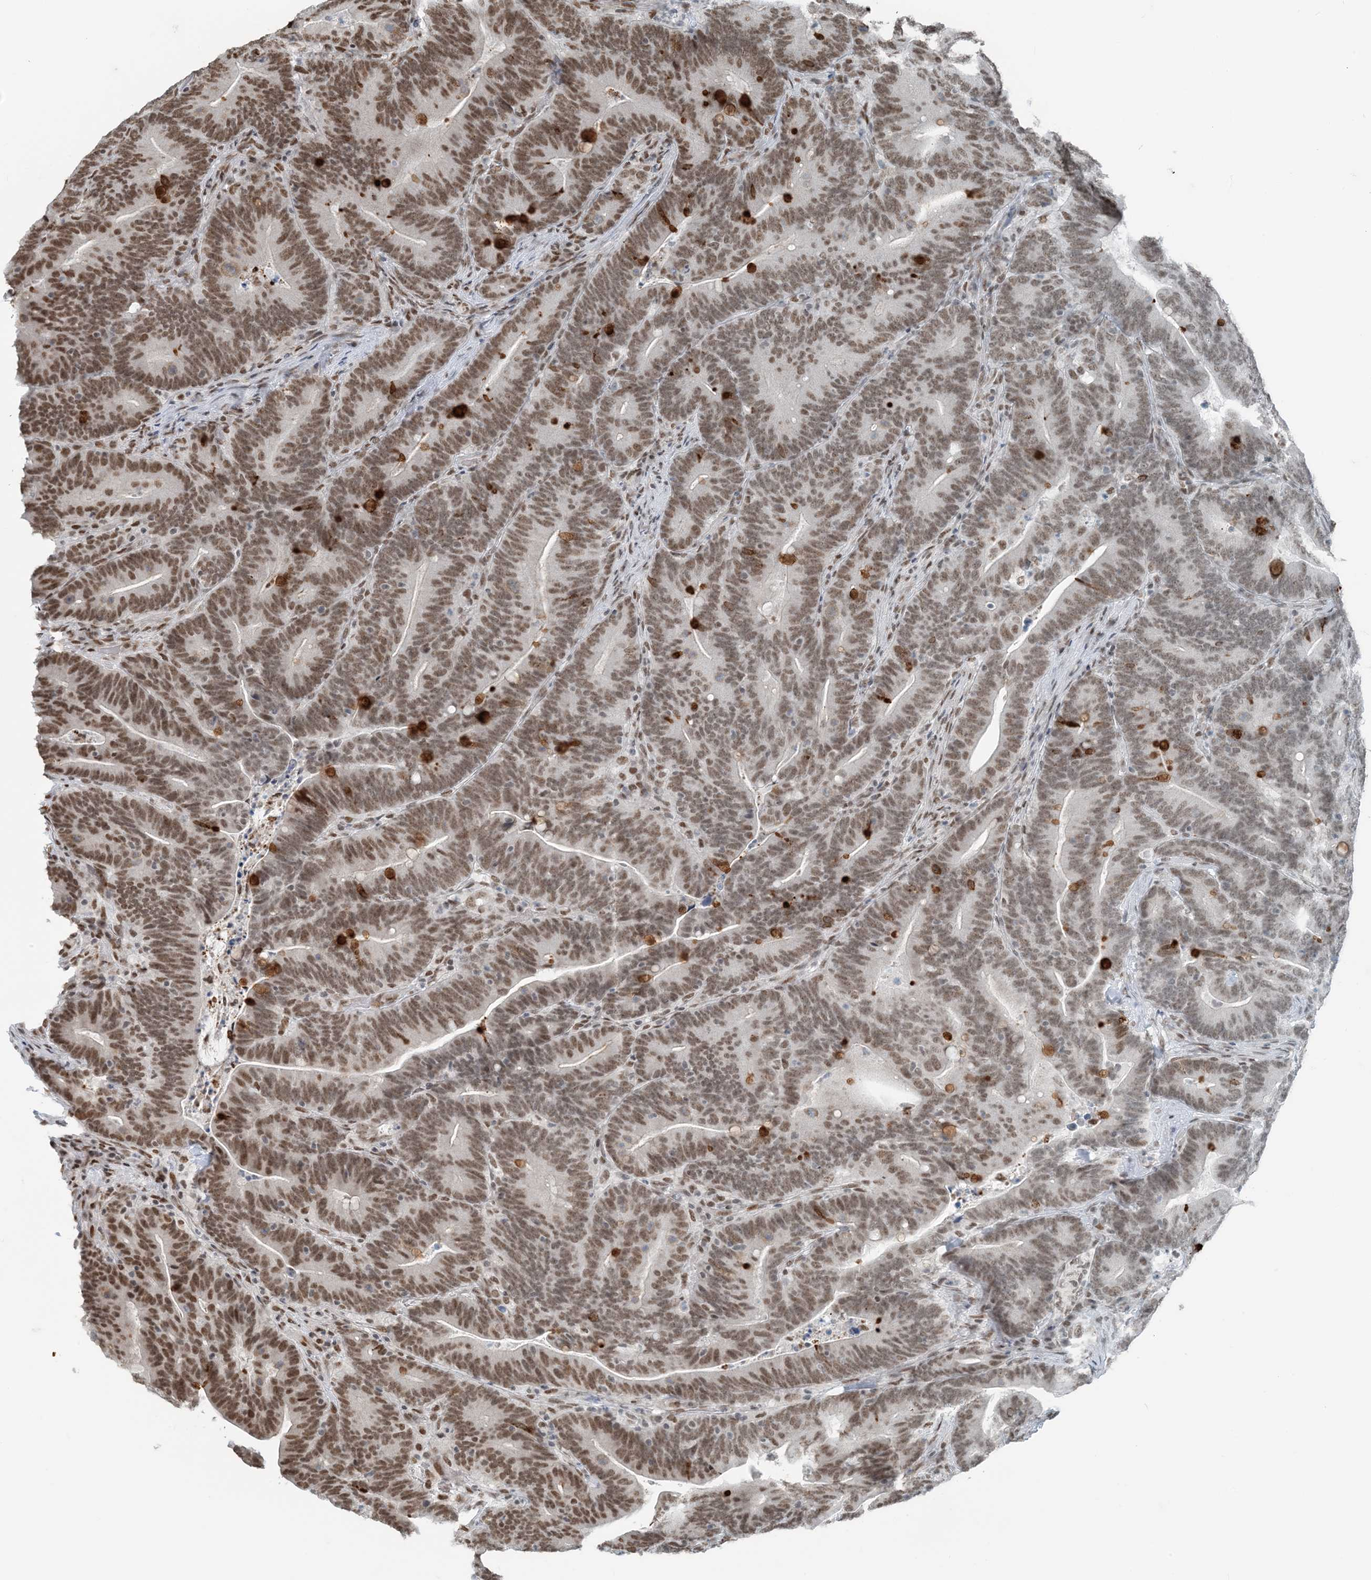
{"staining": {"intensity": "moderate", "quantity": ">75%", "location": "nuclear"}, "tissue": "colorectal cancer", "cell_type": "Tumor cells", "image_type": "cancer", "snomed": [{"axis": "morphology", "description": "Adenocarcinoma, NOS"}, {"axis": "topography", "description": "Colon"}], "caption": "The histopathology image demonstrates a brown stain indicating the presence of a protein in the nuclear of tumor cells in colorectal cancer (adenocarcinoma).", "gene": "ZNF500", "patient": {"sex": "female", "age": 66}}